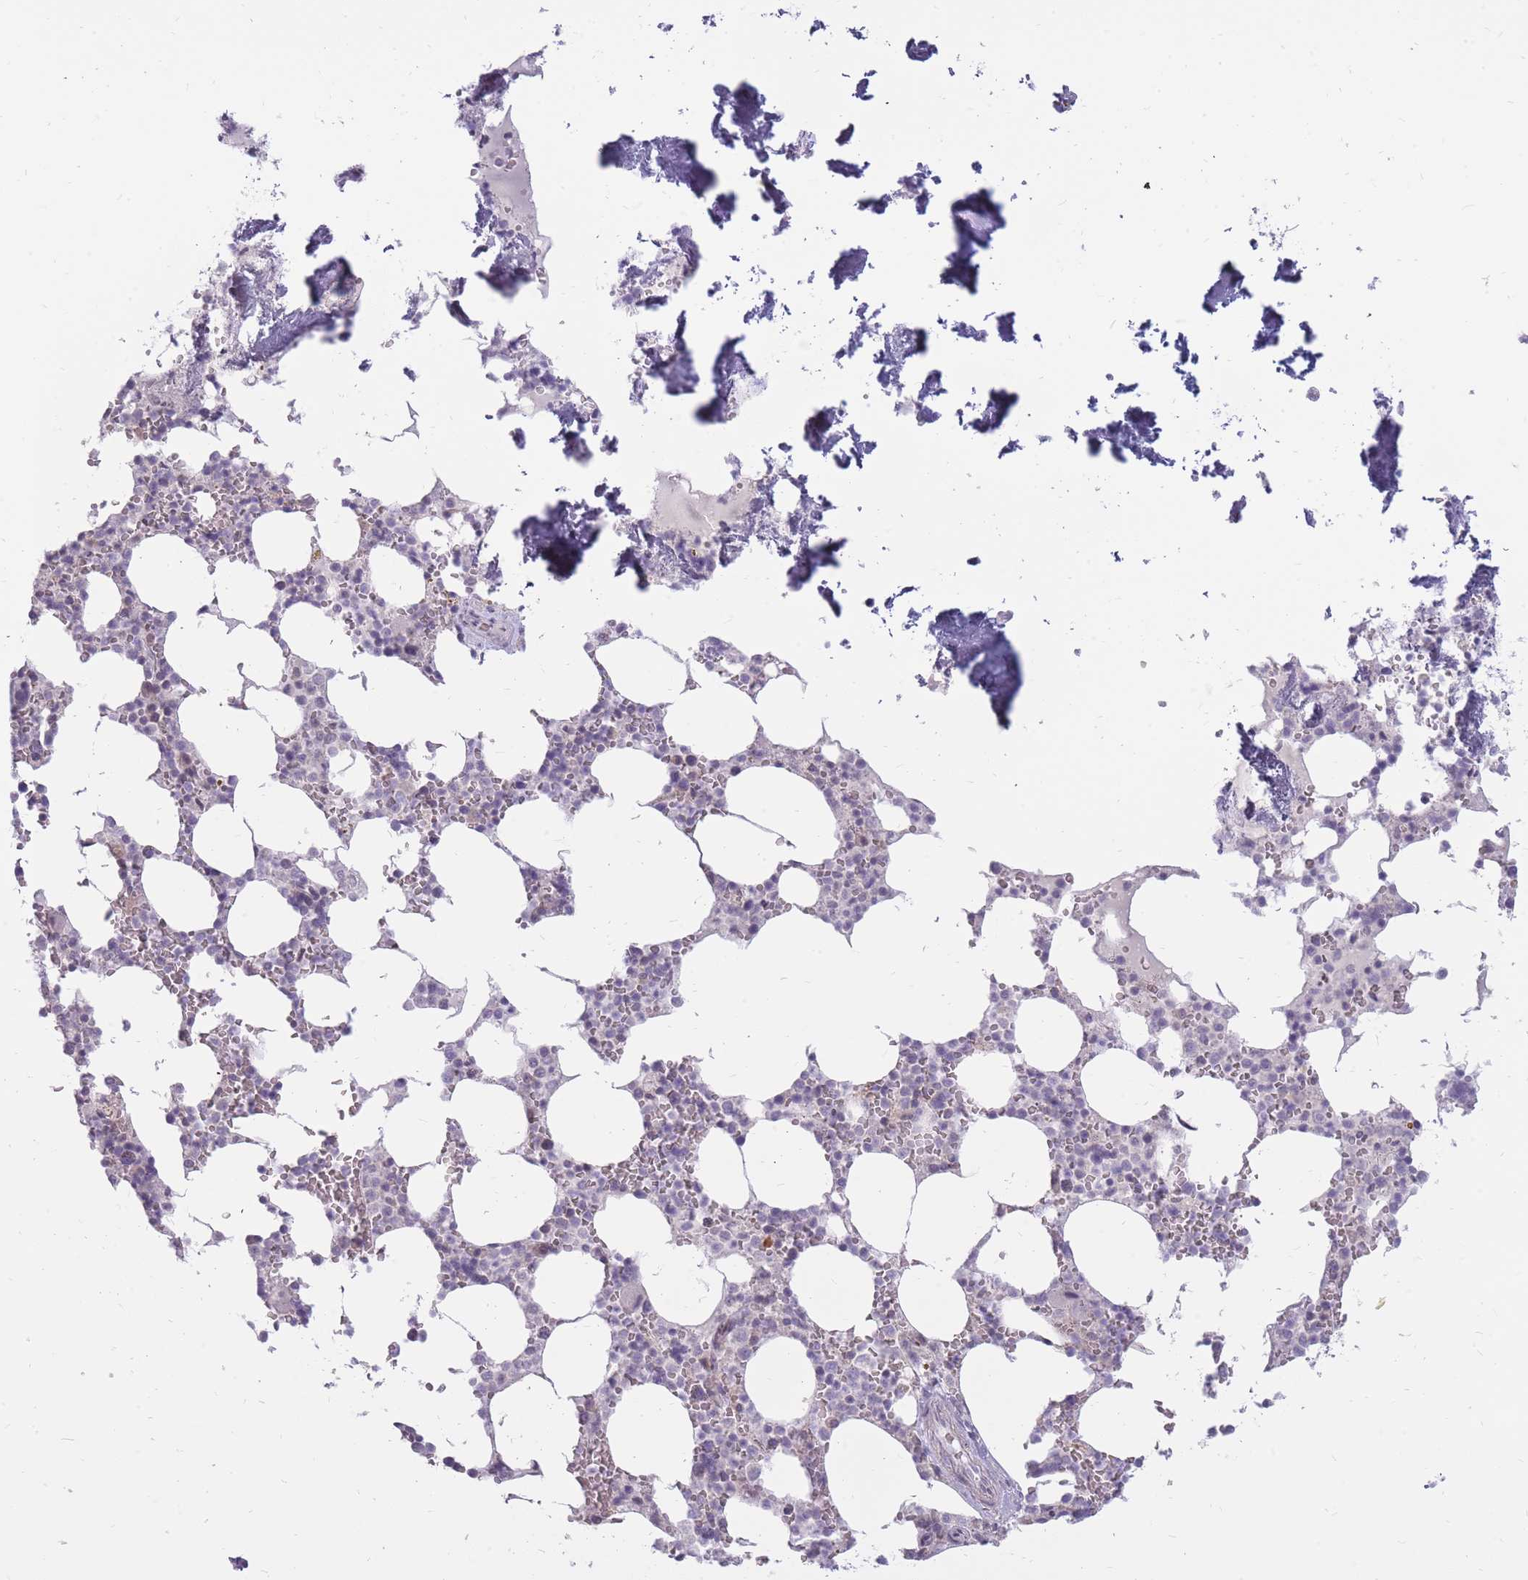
{"staining": {"intensity": "negative", "quantity": "none", "location": "none"}, "tissue": "bone marrow", "cell_type": "Hematopoietic cells", "image_type": "normal", "snomed": [{"axis": "morphology", "description": "Normal tissue, NOS"}, {"axis": "topography", "description": "Bone marrow"}], "caption": "Immunohistochemistry of benign bone marrow demonstrates no expression in hematopoietic cells. (DAB (3,3'-diaminobenzidine) immunohistochemistry (IHC), high magnification).", "gene": "POM121C", "patient": {"sex": "male", "age": 64}}